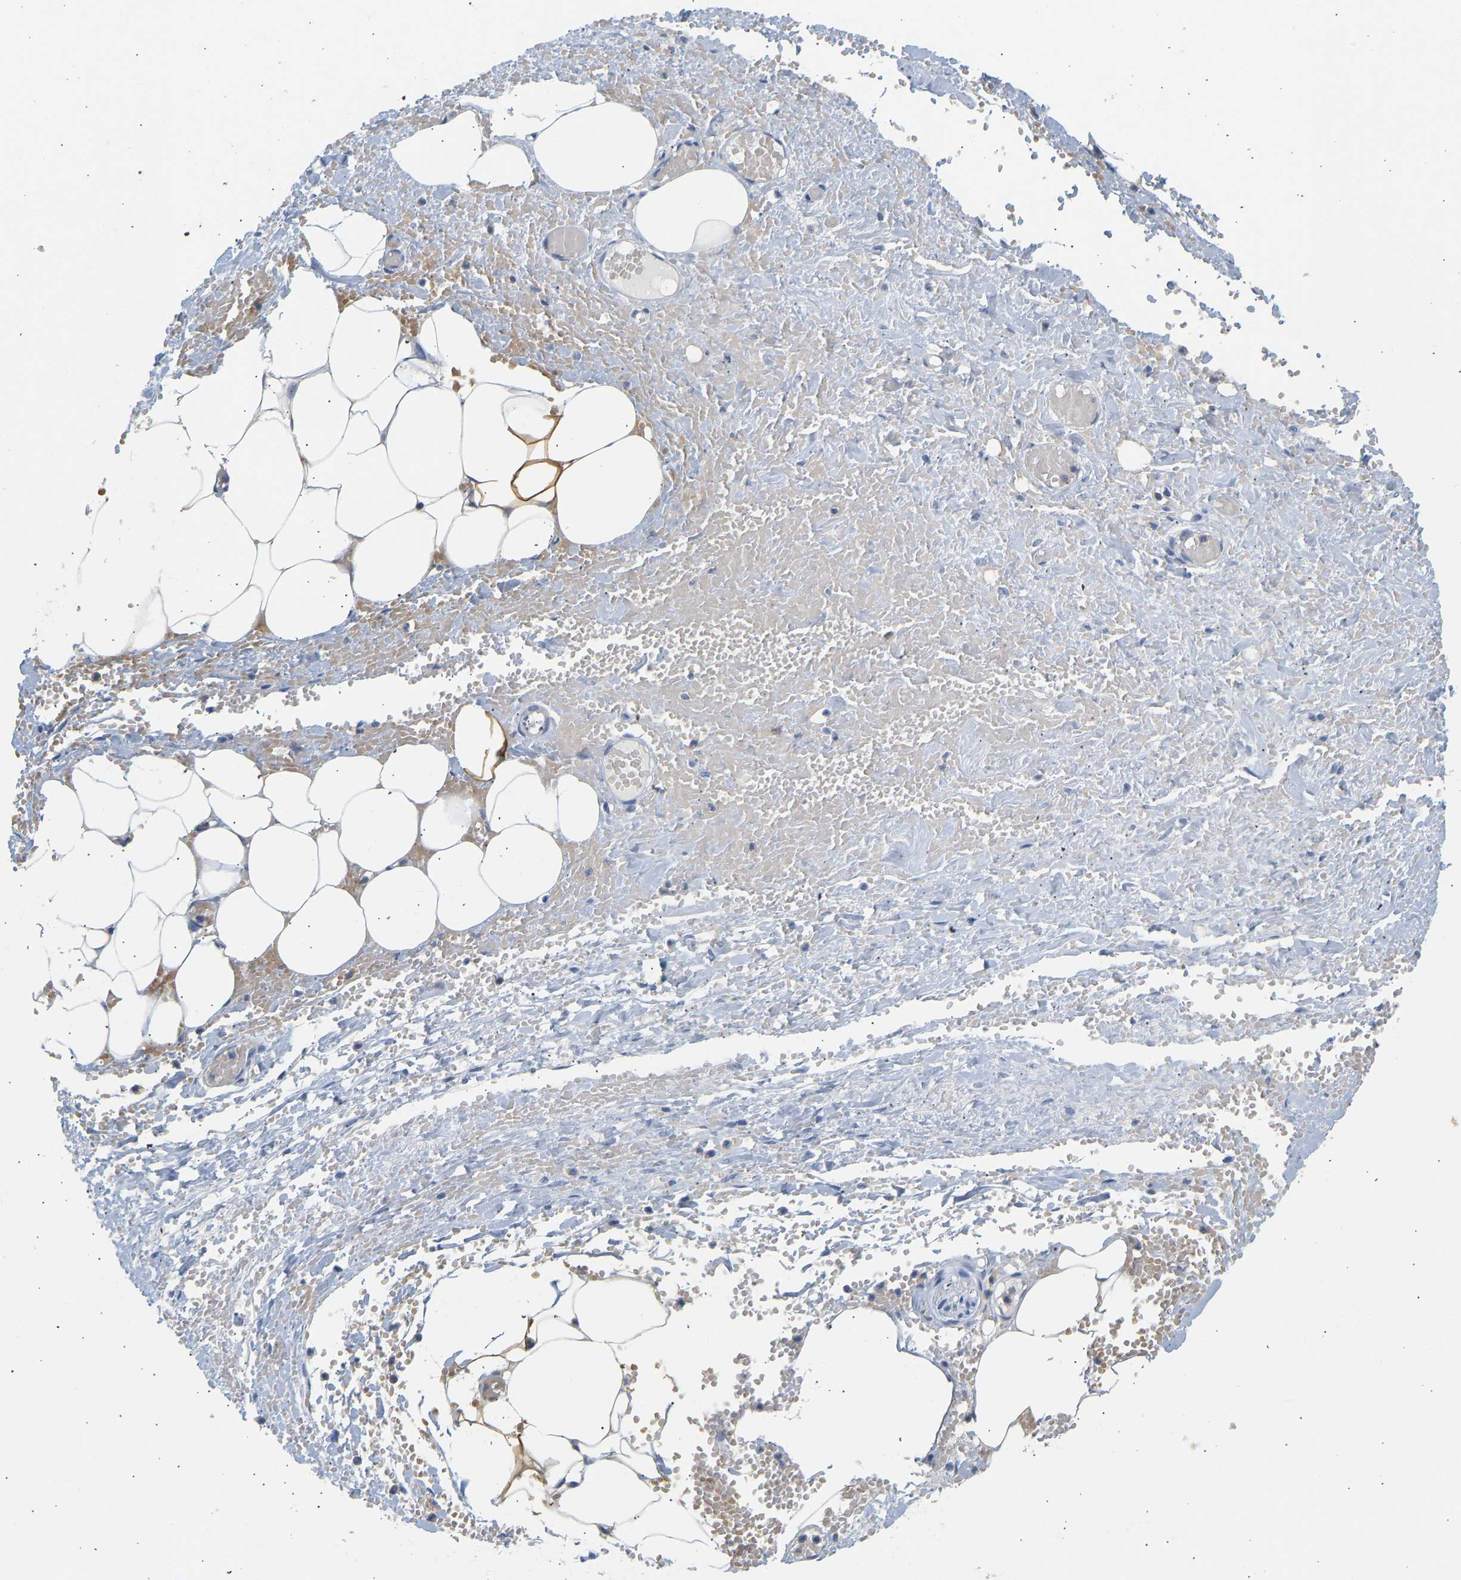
{"staining": {"intensity": "moderate", "quantity": ">75%", "location": "cytoplasmic/membranous"}, "tissue": "adipose tissue", "cell_type": "Adipocytes", "image_type": "normal", "snomed": [{"axis": "morphology", "description": "Normal tissue, NOS"}, {"axis": "topography", "description": "Soft tissue"}, {"axis": "topography", "description": "Vascular tissue"}], "caption": "Adipocytes reveal moderate cytoplasmic/membranous expression in about >75% of cells in normal adipose tissue. Using DAB (3,3'-diaminobenzidine) (brown) and hematoxylin (blue) stains, captured at high magnification using brightfield microscopy.", "gene": "BVES", "patient": {"sex": "female", "age": 35}}